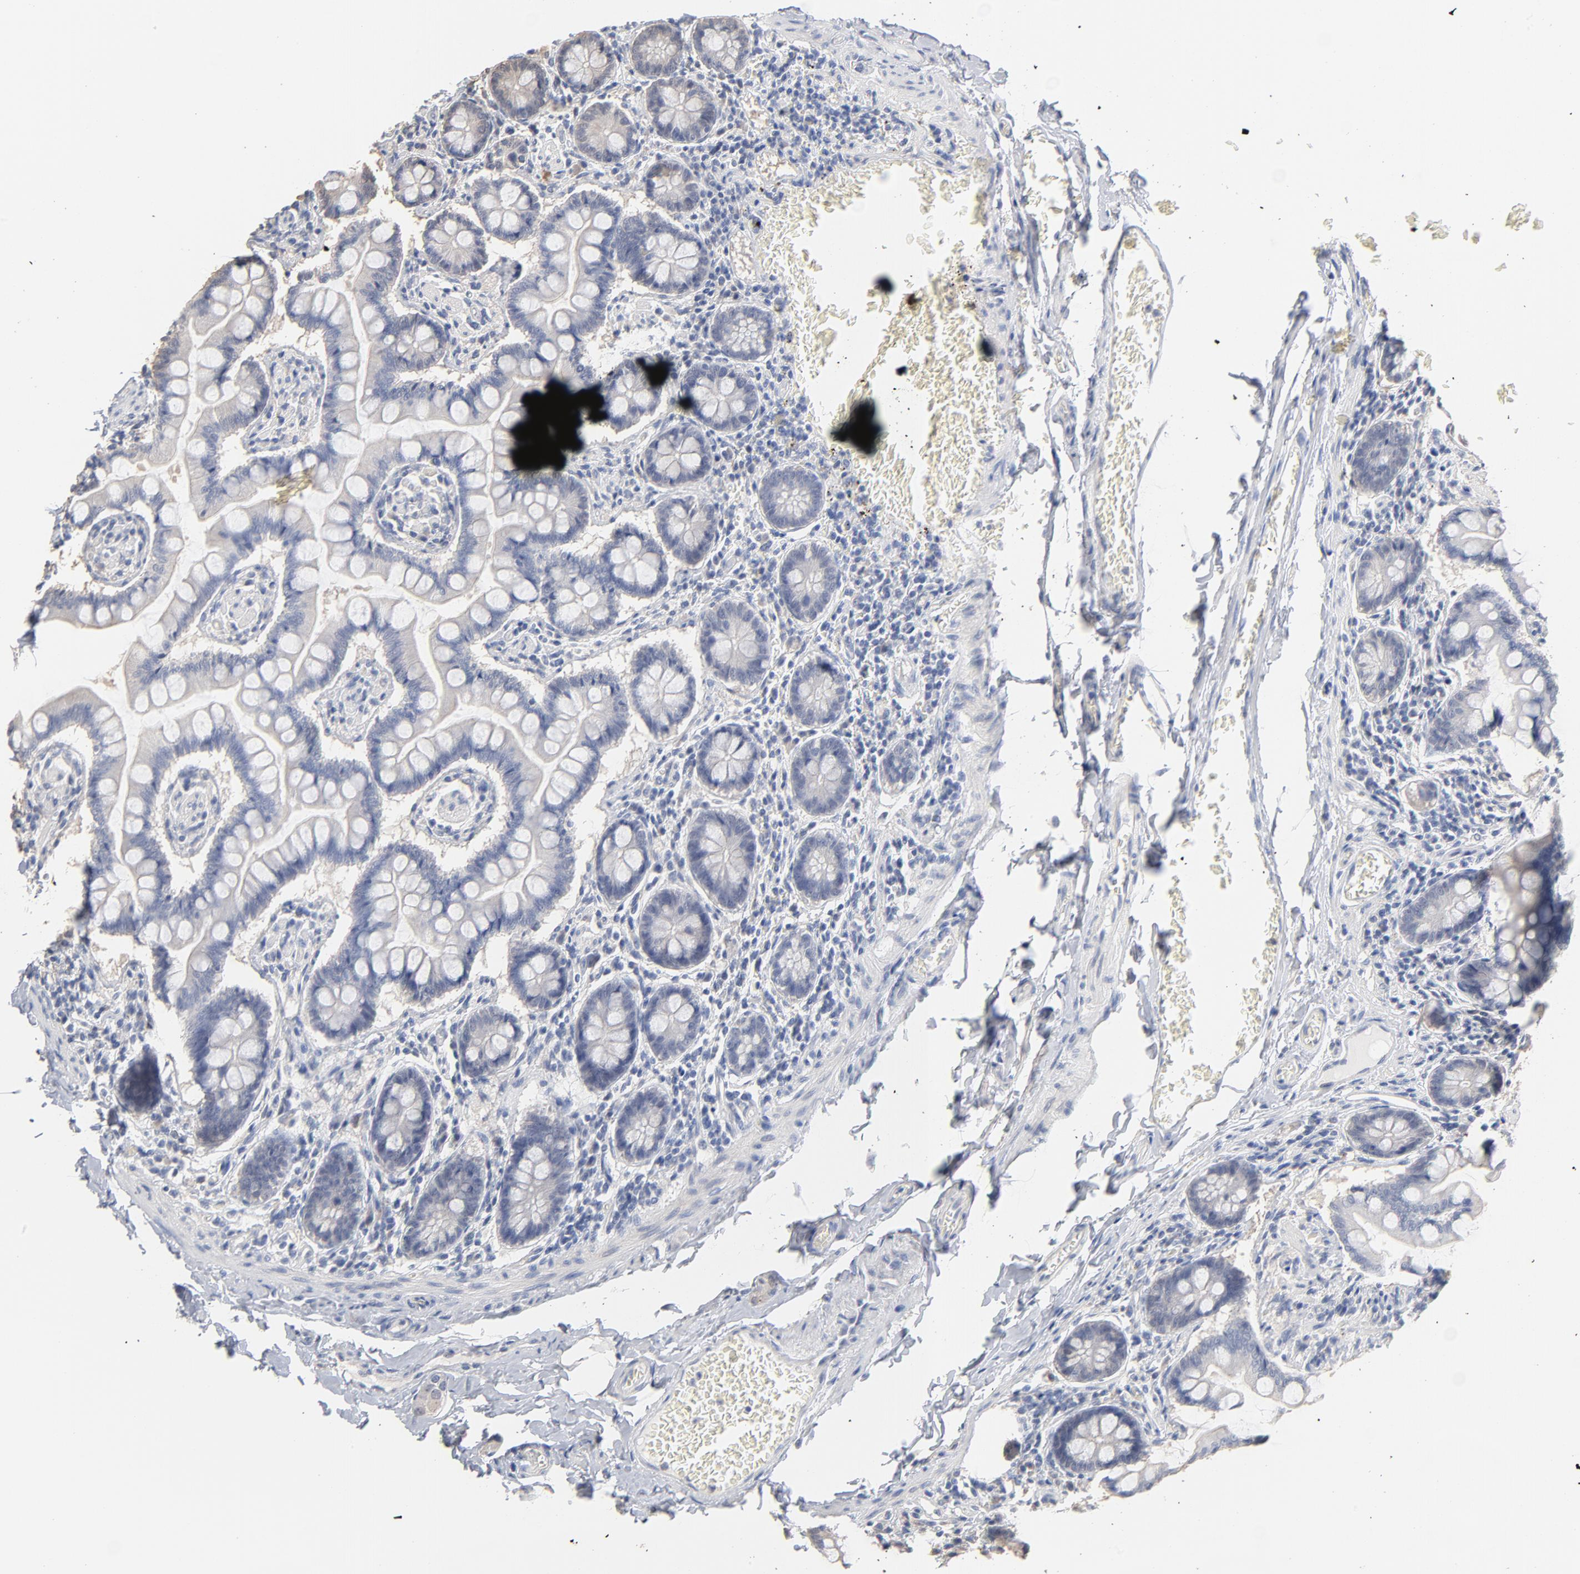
{"staining": {"intensity": "weak", "quantity": "25%-75%", "location": "cytoplasmic/membranous"}, "tissue": "small intestine", "cell_type": "Glandular cells", "image_type": "normal", "snomed": [{"axis": "morphology", "description": "Normal tissue, NOS"}, {"axis": "topography", "description": "Small intestine"}], "caption": "Weak cytoplasmic/membranous positivity is present in approximately 25%-75% of glandular cells in normal small intestine.", "gene": "DNAL4", "patient": {"sex": "male", "age": 41}}